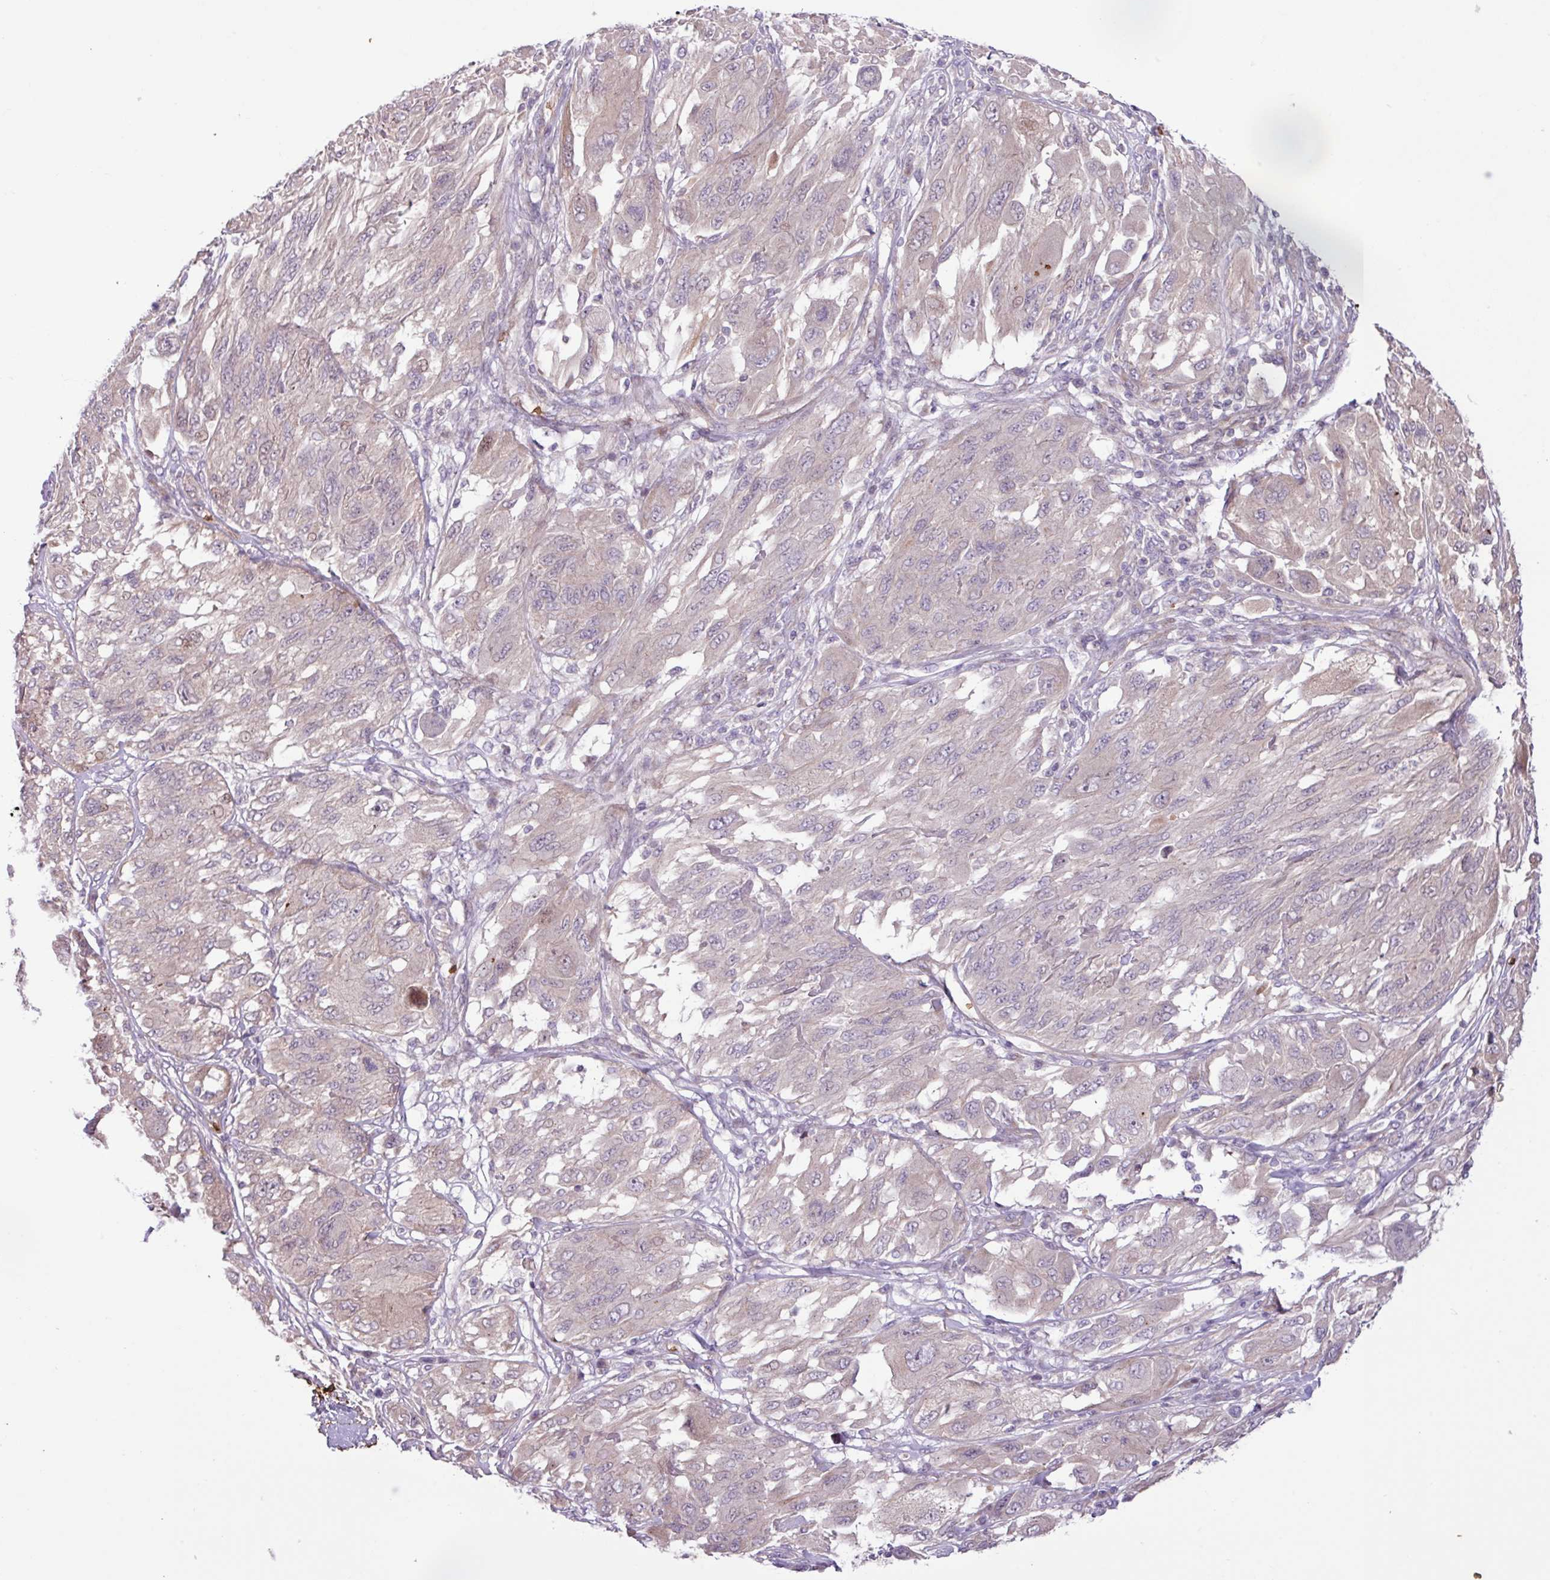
{"staining": {"intensity": "negative", "quantity": "none", "location": "none"}, "tissue": "melanoma", "cell_type": "Tumor cells", "image_type": "cancer", "snomed": [{"axis": "morphology", "description": "Malignant melanoma, NOS"}, {"axis": "topography", "description": "Skin"}], "caption": "An IHC histopathology image of melanoma is shown. There is no staining in tumor cells of melanoma. (Stains: DAB (3,3'-diaminobenzidine) IHC with hematoxylin counter stain, Microscopy: brightfield microscopy at high magnification).", "gene": "RAD21L1", "patient": {"sex": "female", "age": 91}}